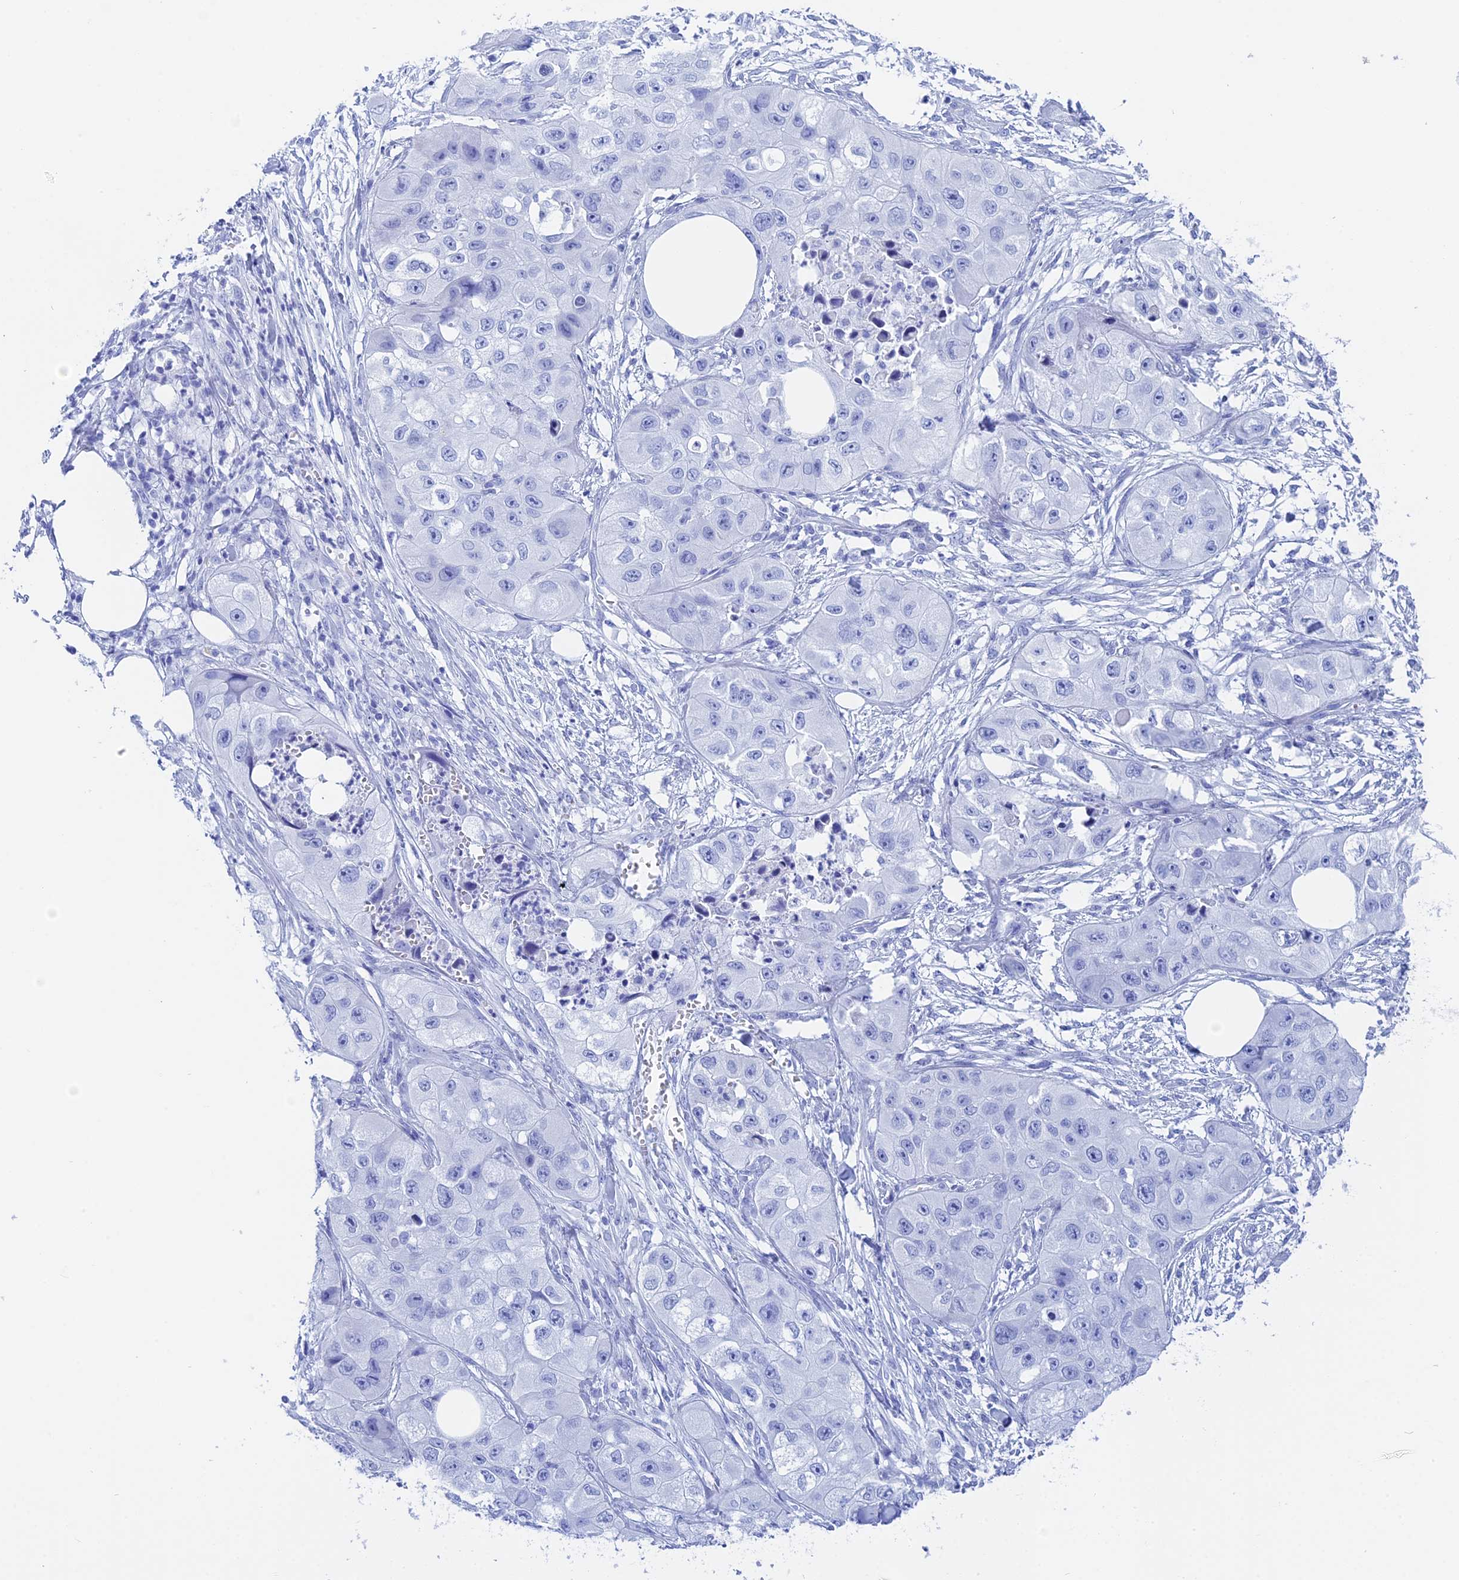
{"staining": {"intensity": "negative", "quantity": "none", "location": "none"}, "tissue": "skin cancer", "cell_type": "Tumor cells", "image_type": "cancer", "snomed": [{"axis": "morphology", "description": "Squamous cell carcinoma, NOS"}, {"axis": "topography", "description": "Skin"}, {"axis": "topography", "description": "Subcutis"}], "caption": "Micrograph shows no protein expression in tumor cells of squamous cell carcinoma (skin) tissue.", "gene": "TEX101", "patient": {"sex": "male", "age": 73}}